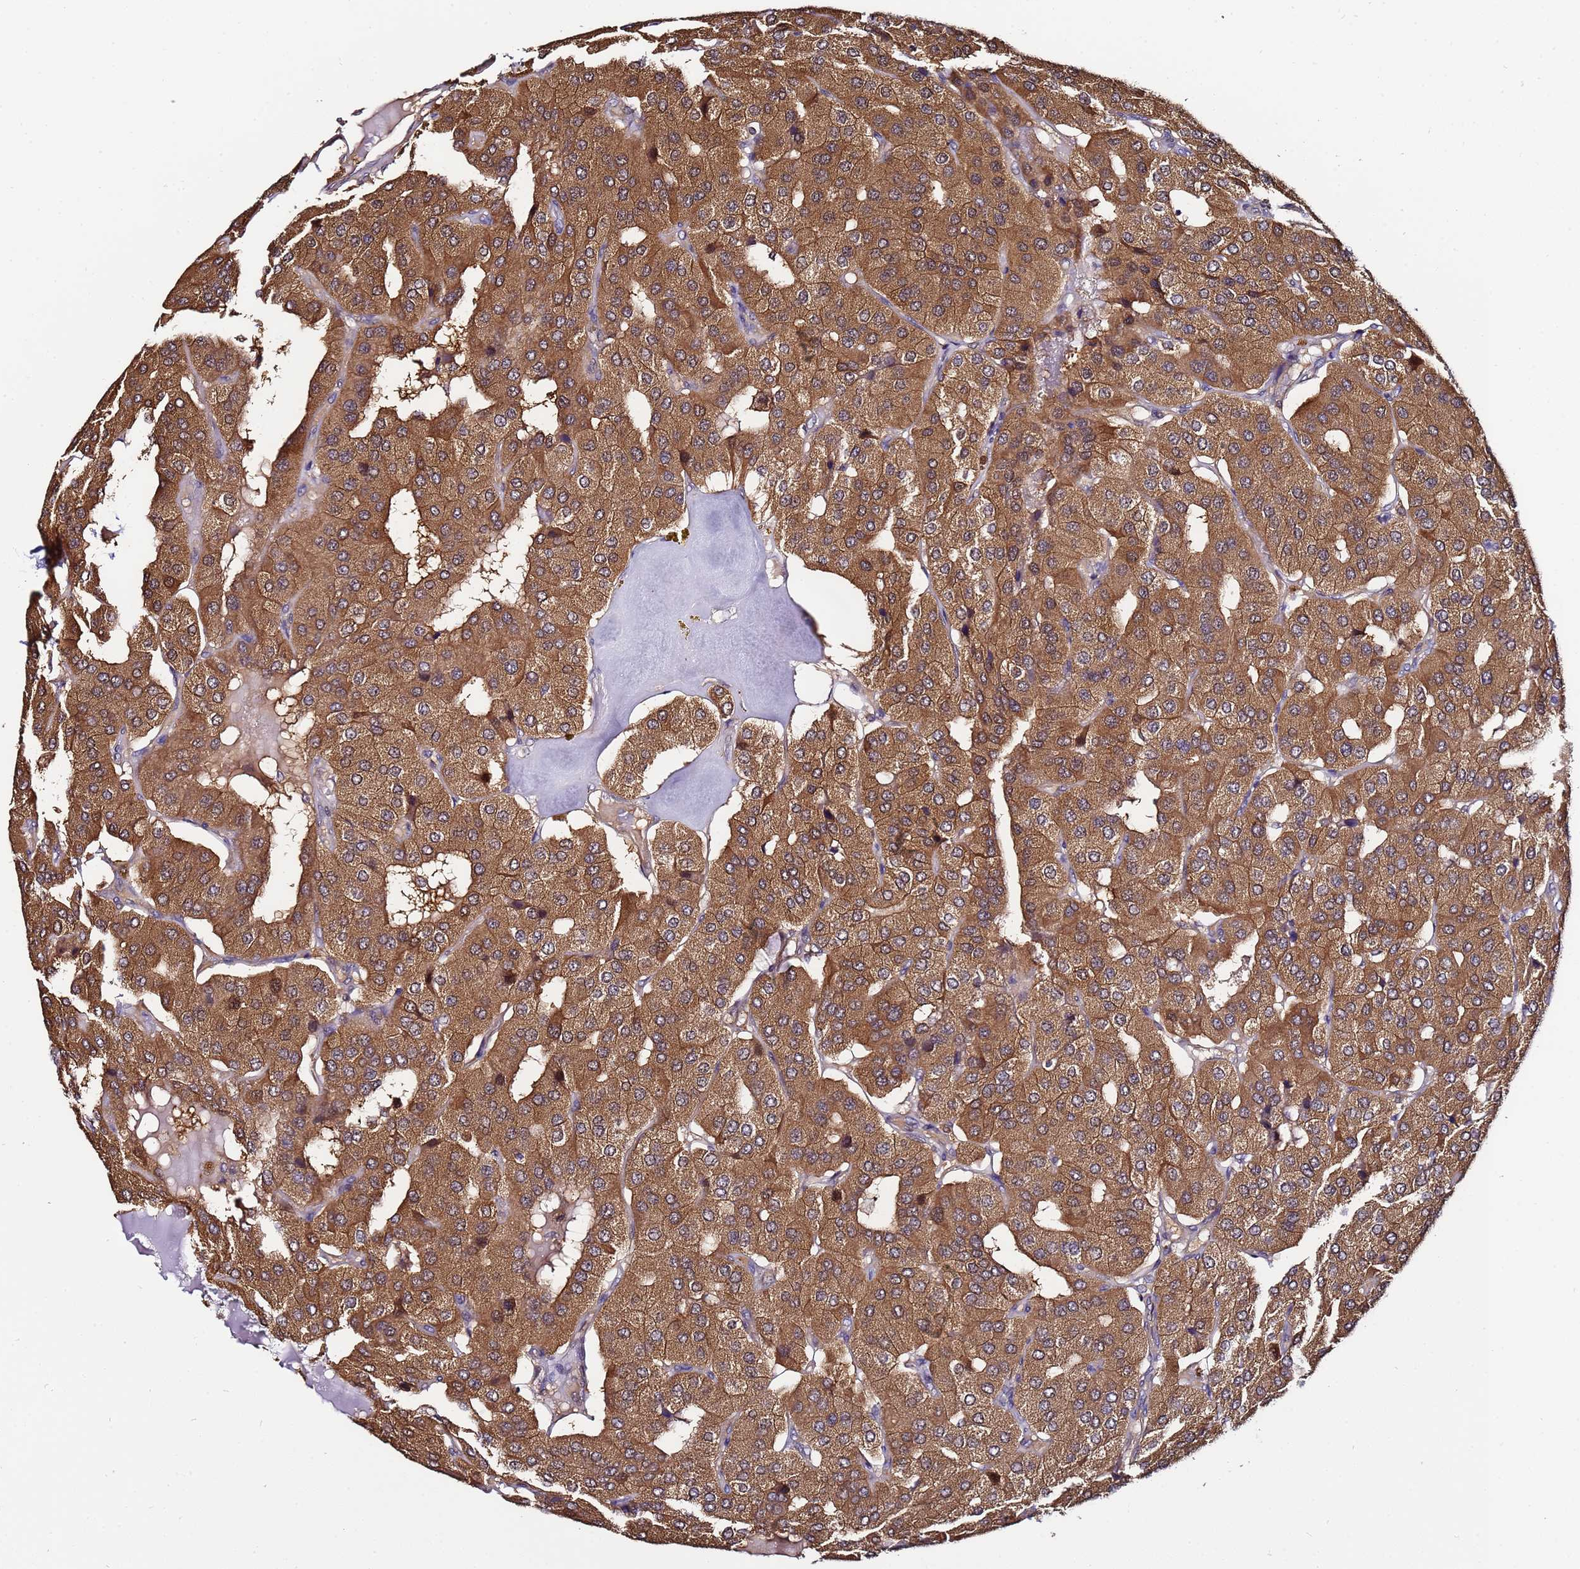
{"staining": {"intensity": "moderate", "quantity": ">75%", "location": "cytoplasmic/membranous"}, "tissue": "parathyroid gland", "cell_type": "Glandular cells", "image_type": "normal", "snomed": [{"axis": "morphology", "description": "Normal tissue, NOS"}, {"axis": "morphology", "description": "Adenoma, NOS"}, {"axis": "topography", "description": "Parathyroid gland"}], "caption": "Protein expression analysis of benign human parathyroid gland reveals moderate cytoplasmic/membranous expression in approximately >75% of glandular cells. Immunohistochemistry stains the protein in brown and the nuclei are stained blue.", "gene": "NAXE", "patient": {"sex": "female", "age": 86}}